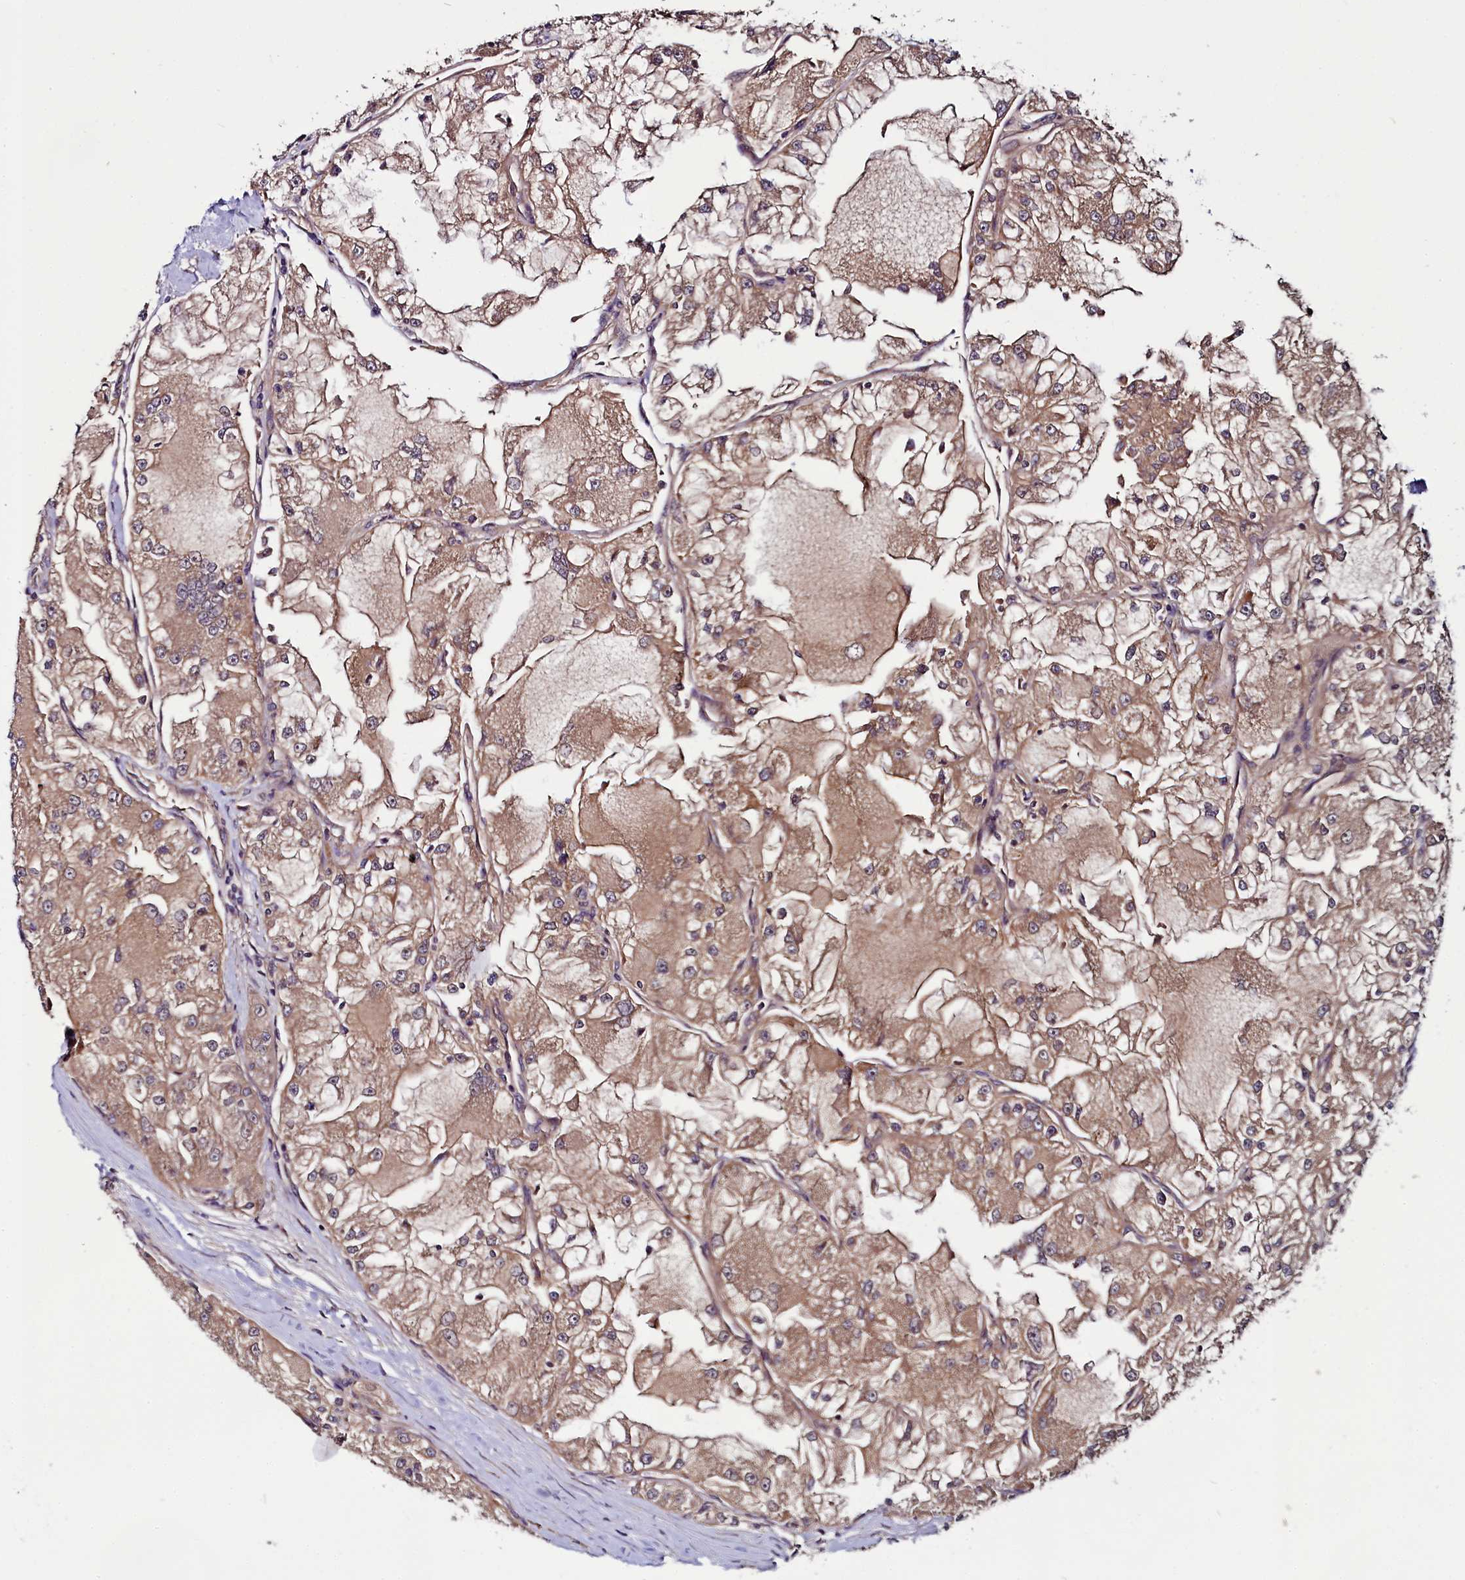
{"staining": {"intensity": "moderate", "quantity": ">75%", "location": "cytoplasmic/membranous"}, "tissue": "renal cancer", "cell_type": "Tumor cells", "image_type": "cancer", "snomed": [{"axis": "morphology", "description": "Adenocarcinoma, NOS"}, {"axis": "topography", "description": "Kidney"}], "caption": "Protein expression analysis of adenocarcinoma (renal) shows moderate cytoplasmic/membranous positivity in about >75% of tumor cells.", "gene": "RPUSD2", "patient": {"sex": "female", "age": 72}}